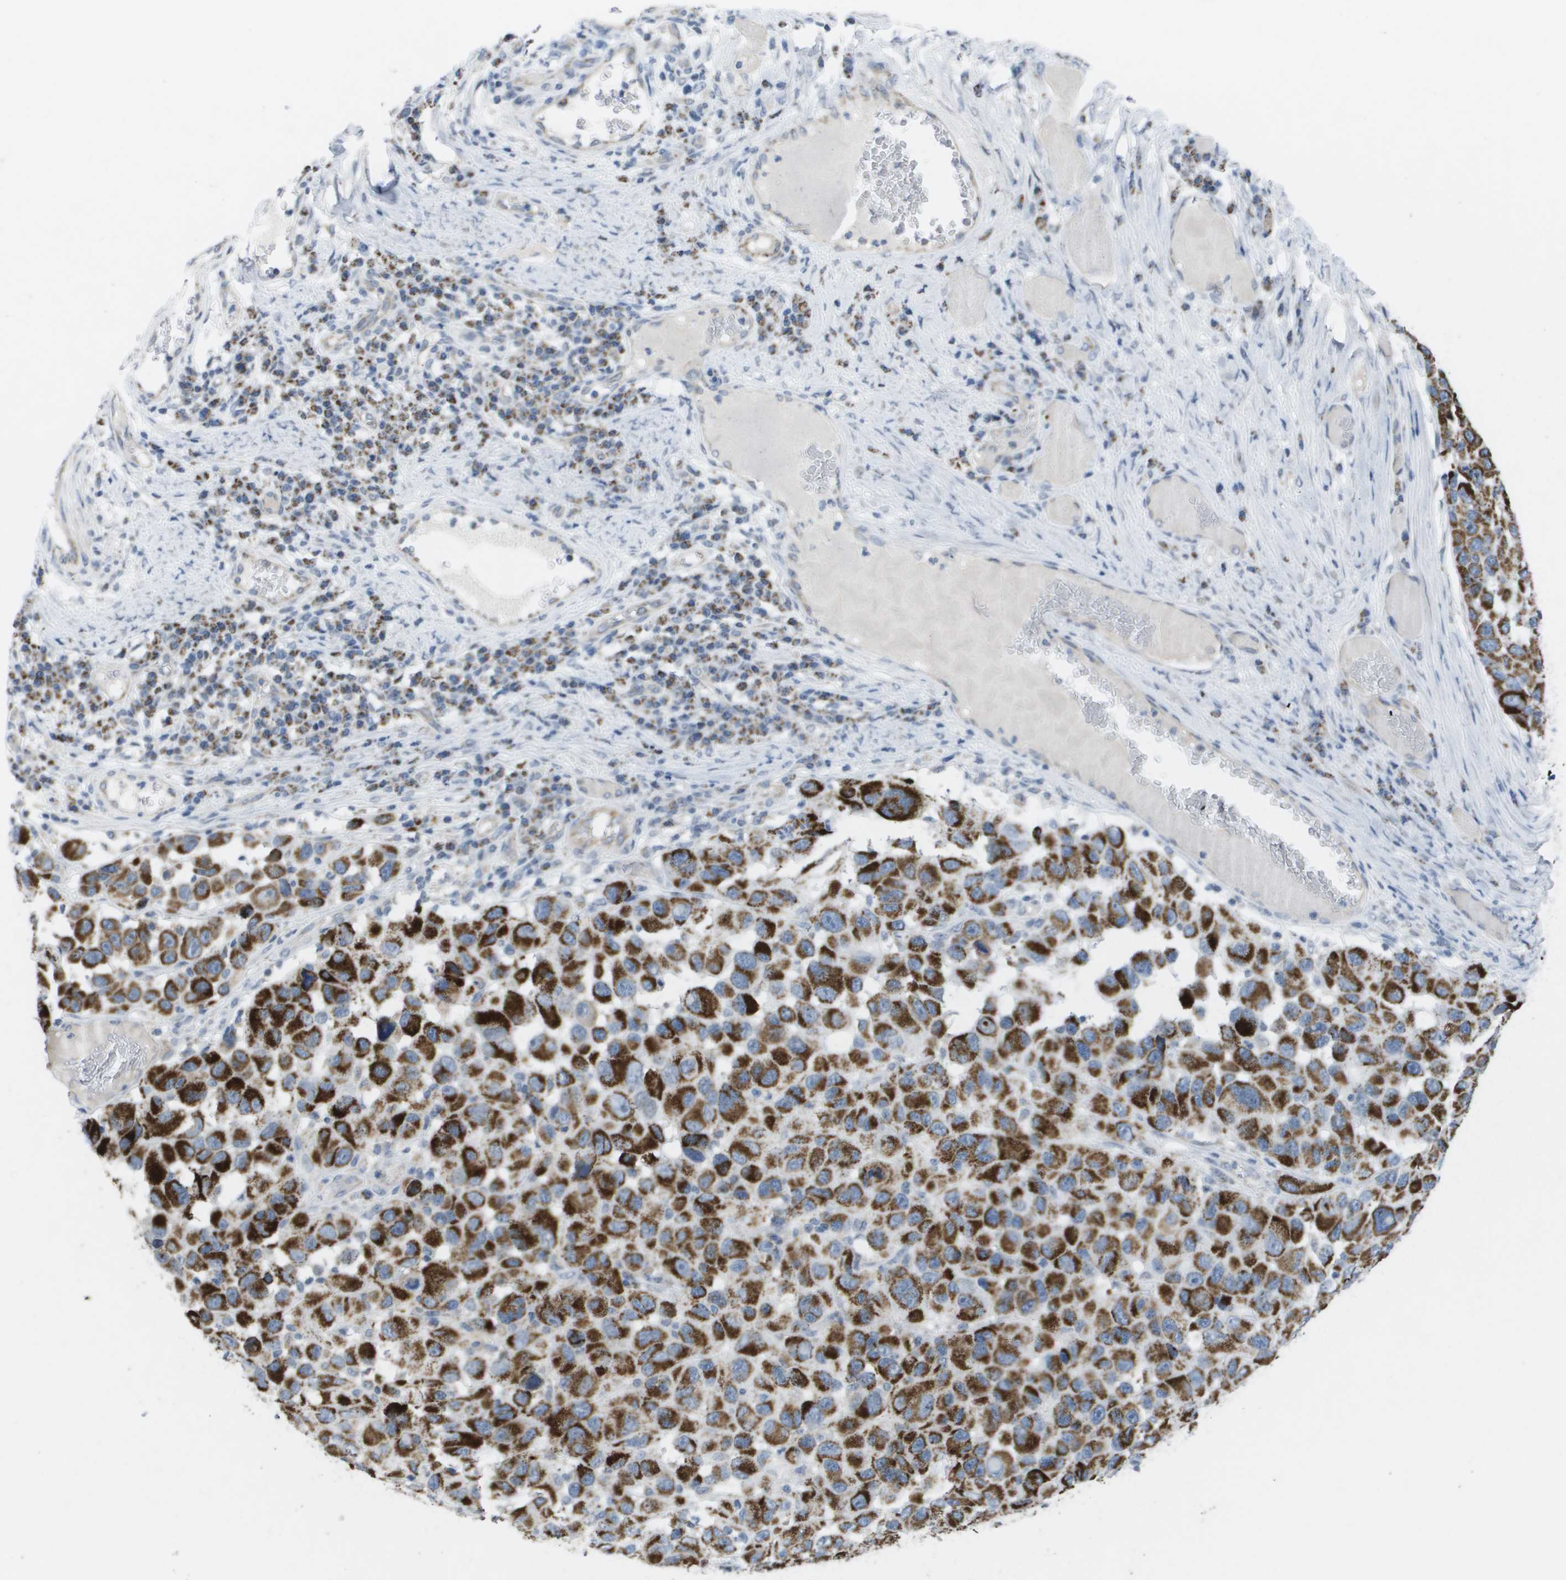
{"staining": {"intensity": "strong", "quantity": ">75%", "location": "cytoplasmic/membranous"}, "tissue": "melanoma", "cell_type": "Tumor cells", "image_type": "cancer", "snomed": [{"axis": "morphology", "description": "Malignant melanoma, NOS"}, {"axis": "topography", "description": "Skin"}], "caption": "Tumor cells demonstrate high levels of strong cytoplasmic/membranous expression in about >75% of cells in malignant melanoma. (Brightfield microscopy of DAB IHC at high magnification).", "gene": "TMEM223", "patient": {"sex": "male", "age": 53}}